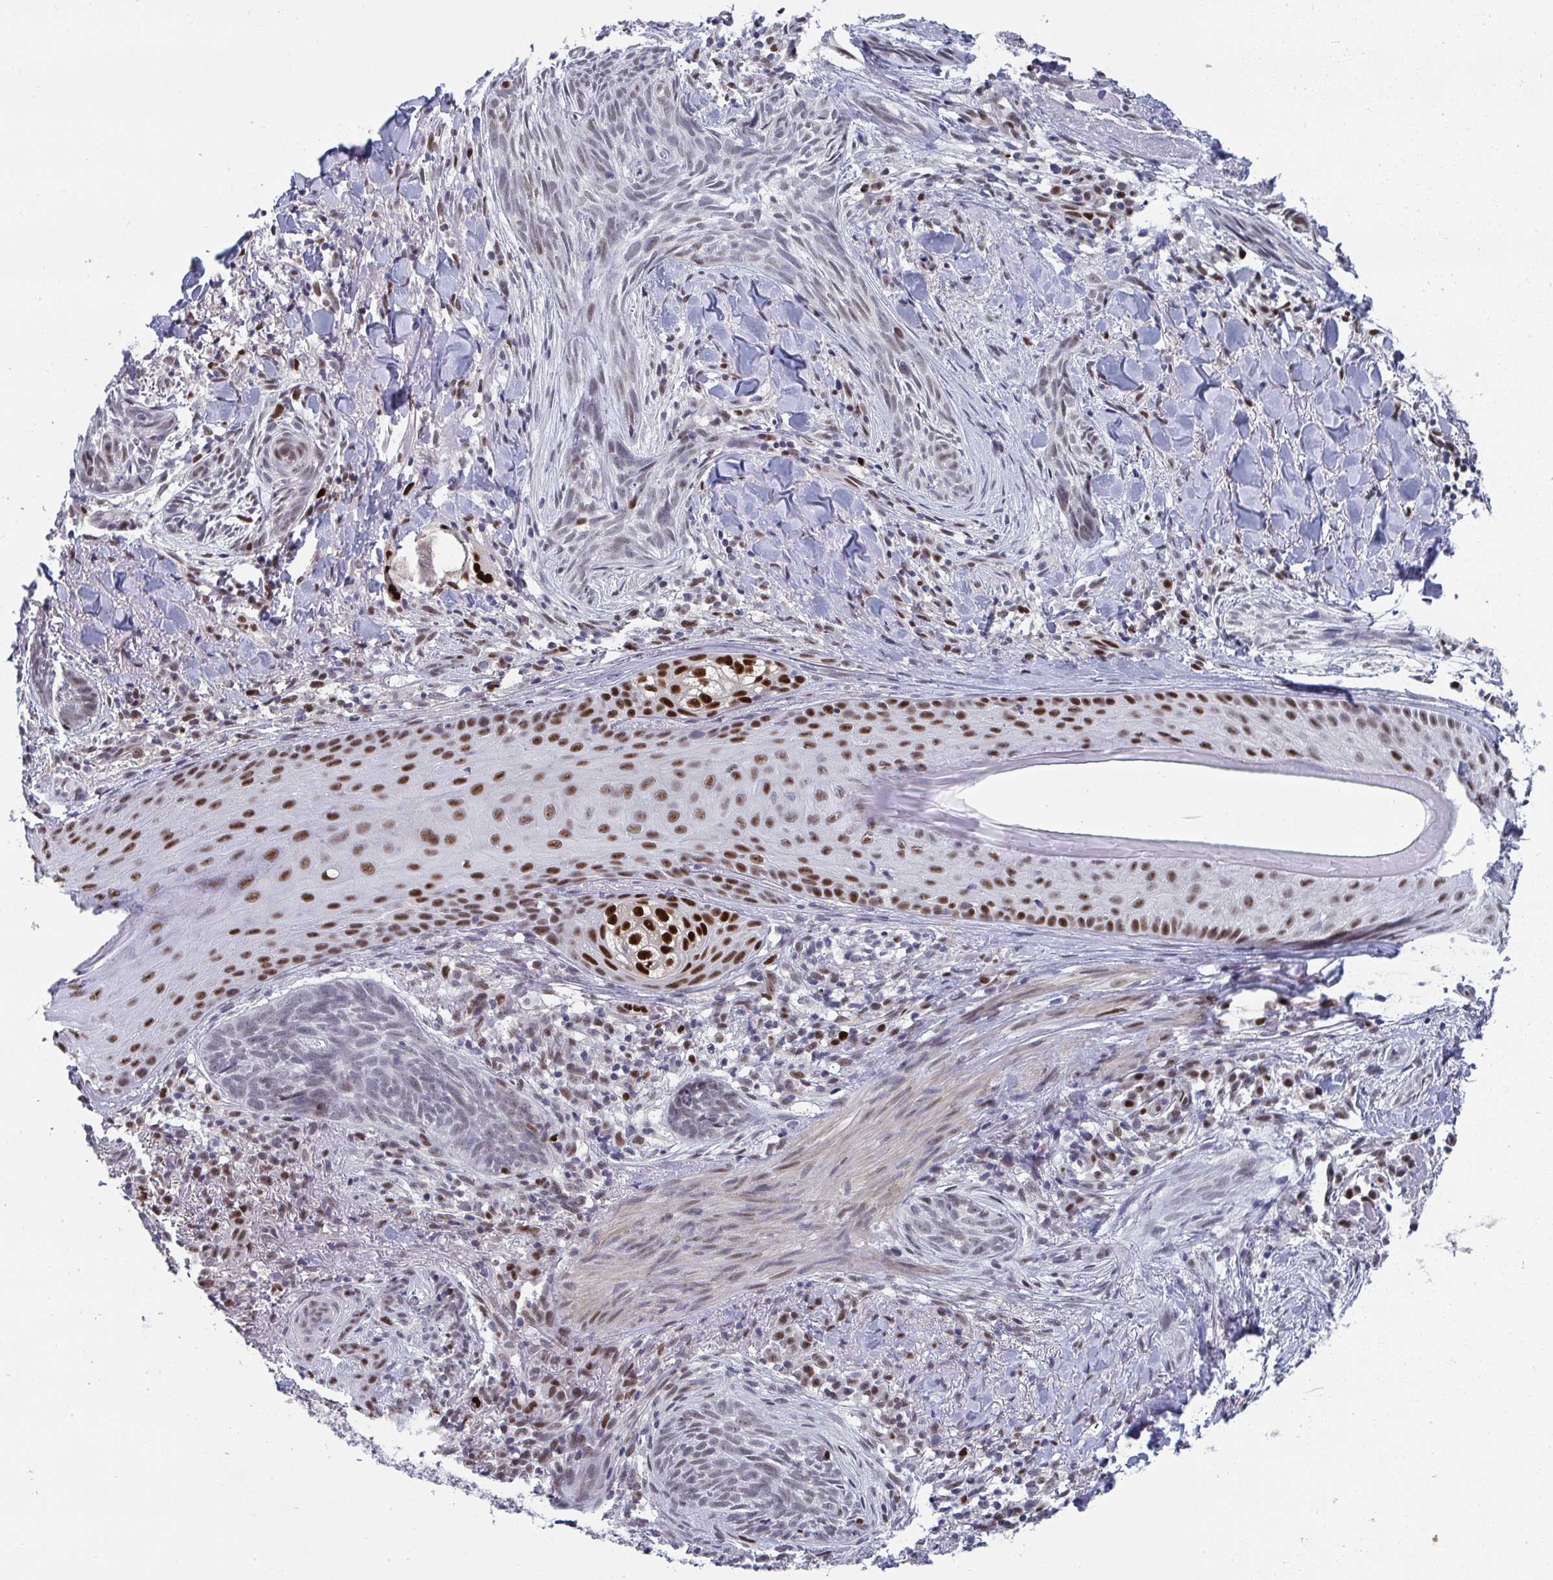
{"staining": {"intensity": "weak", "quantity": "<25%", "location": "nuclear"}, "tissue": "skin cancer", "cell_type": "Tumor cells", "image_type": "cancer", "snomed": [{"axis": "morphology", "description": "Basal cell carcinoma"}, {"axis": "topography", "description": "Skin"}], "caption": "Human skin cancer stained for a protein using immunohistochemistry (IHC) reveals no staining in tumor cells.", "gene": "JDP2", "patient": {"sex": "female", "age": 93}}